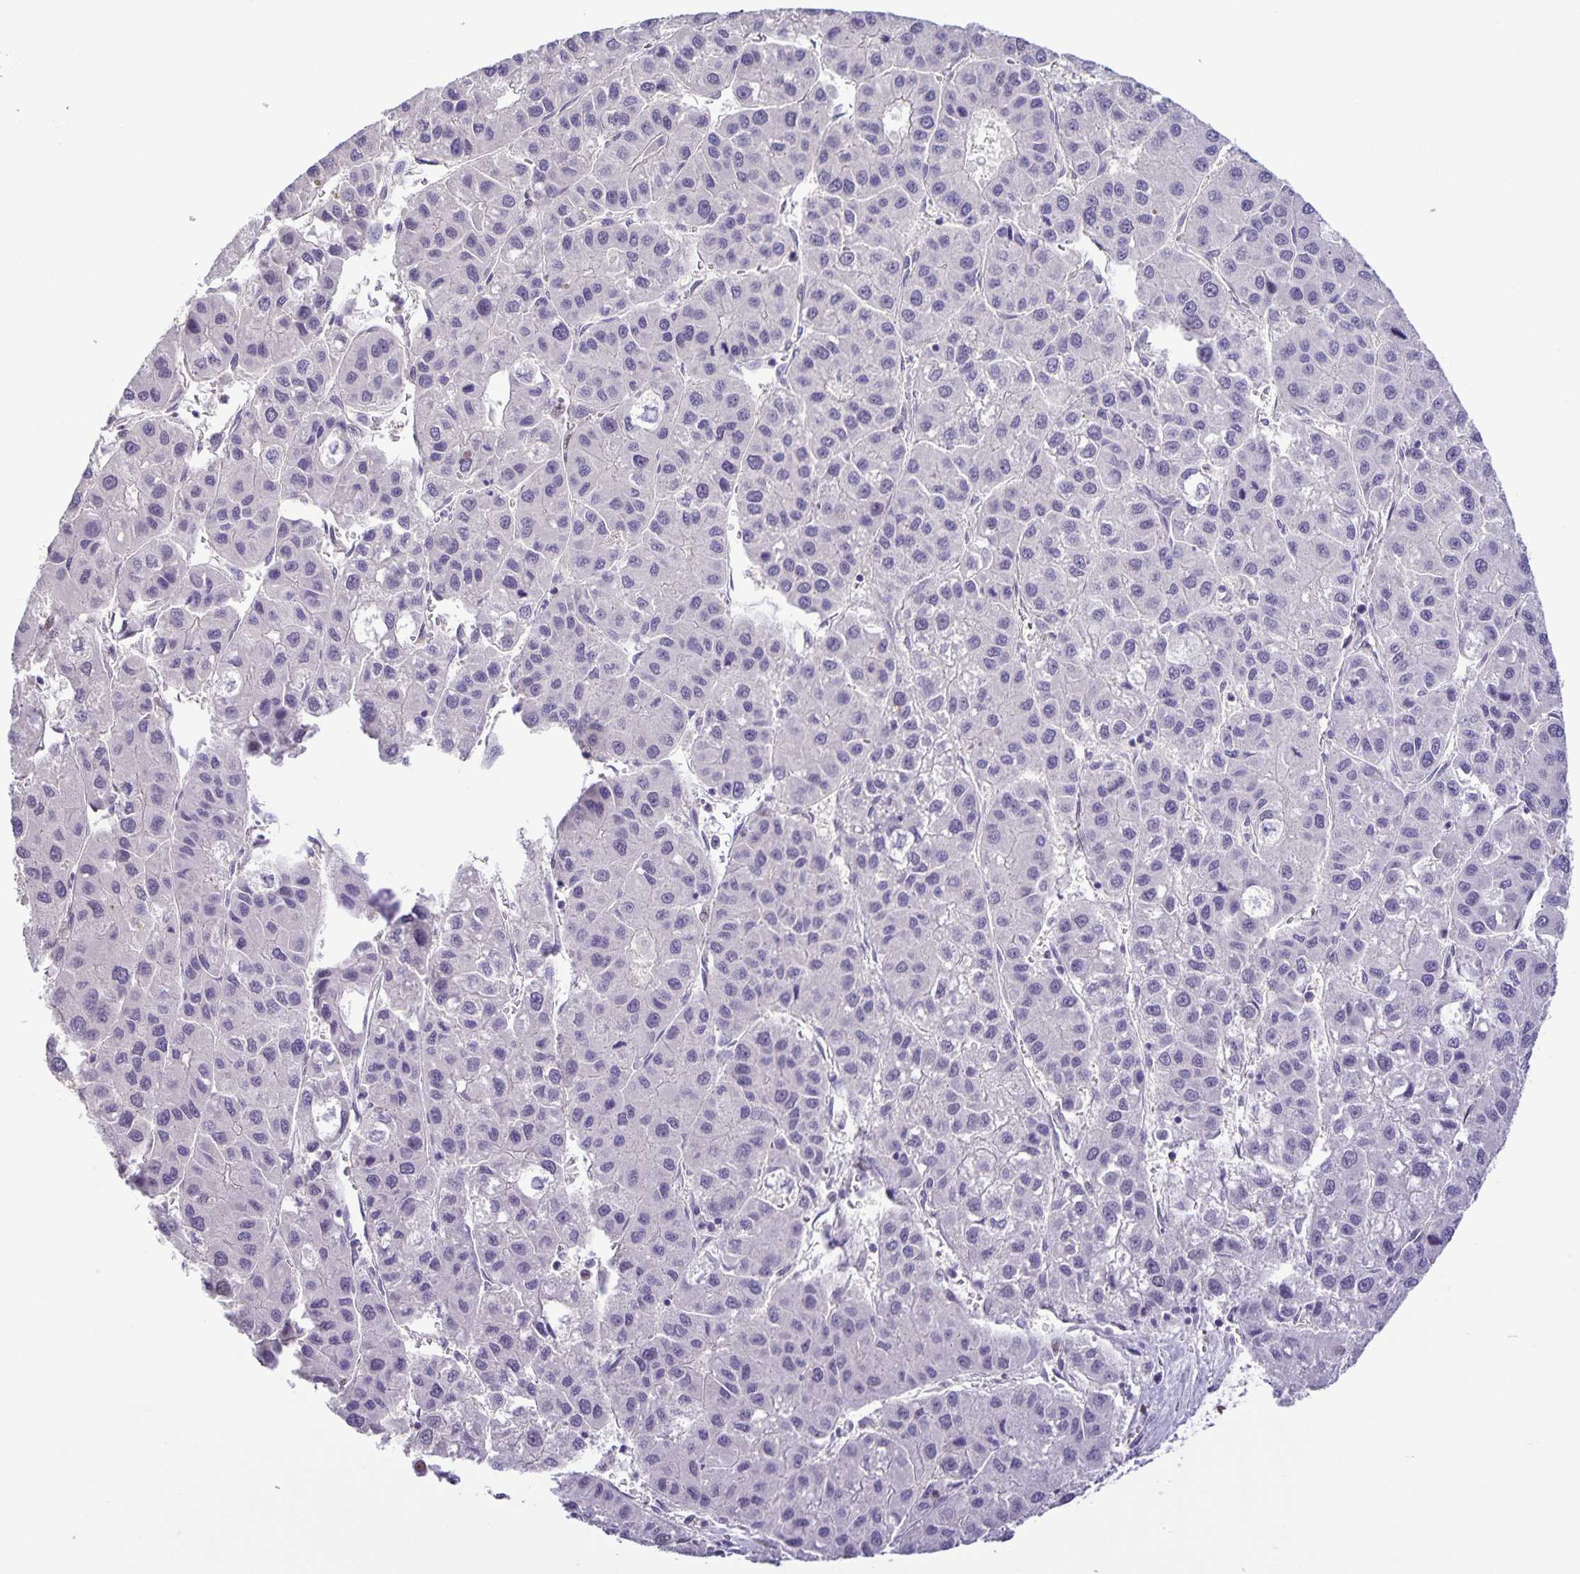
{"staining": {"intensity": "negative", "quantity": "none", "location": "none"}, "tissue": "liver cancer", "cell_type": "Tumor cells", "image_type": "cancer", "snomed": [{"axis": "morphology", "description": "Carcinoma, Hepatocellular, NOS"}, {"axis": "topography", "description": "Liver"}], "caption": "This is a image of IHC staining of liver hepatocellular carcinoma, which shows no positivity in tumor cells. The staining was performed using DAB (3,3'-diaminobenzidine) to visualize the protein expression in brown, while the nuclei were stained in blue with hematoxylin (Magnification: 20x).", "gene": "ONECUT2", "patient": {"sex": "male", "age": 73}}